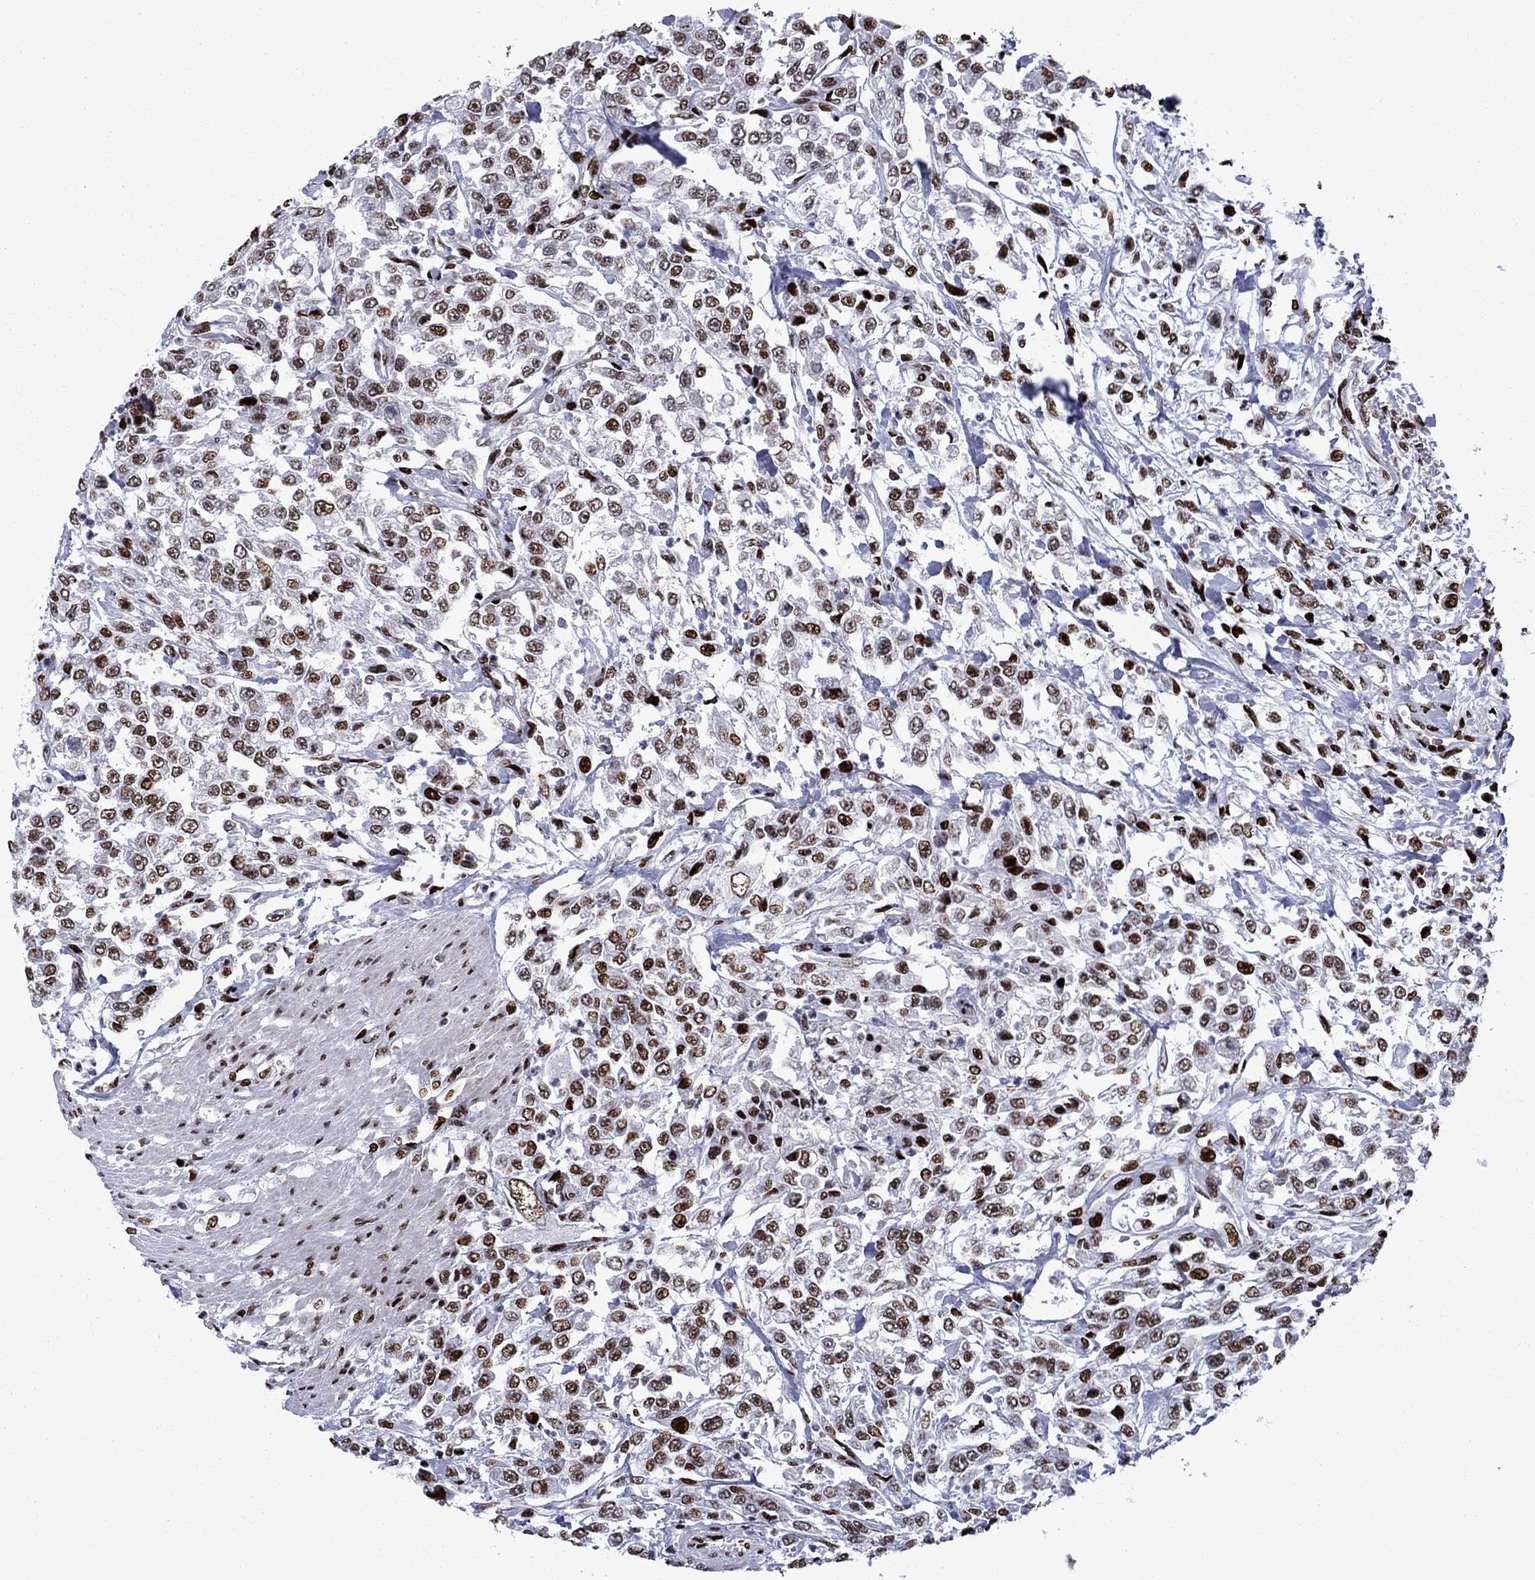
{"staining": {"intensity": "strong", "quantity": ">75%", "location": "nuclear"}, "tissue": "urothelial cancer", "cell_type": "Tumor cells", "image_type": "cancer", "snomed": [{"axis": "morphology", "description": "Urothelial carcinoma, High grade"}, {"axis": "topography", "description": "Urinary bladder"}], "caption": "This photomicrograph reveals urothelial cancer stained with IHC to label a protein in brown. The nuclear of tumor cells show strong positivity for the protein. Nuclei are counter-stained blue.", "gene": "LIMK1", "patient": {"sex": "male", "age": 46}}